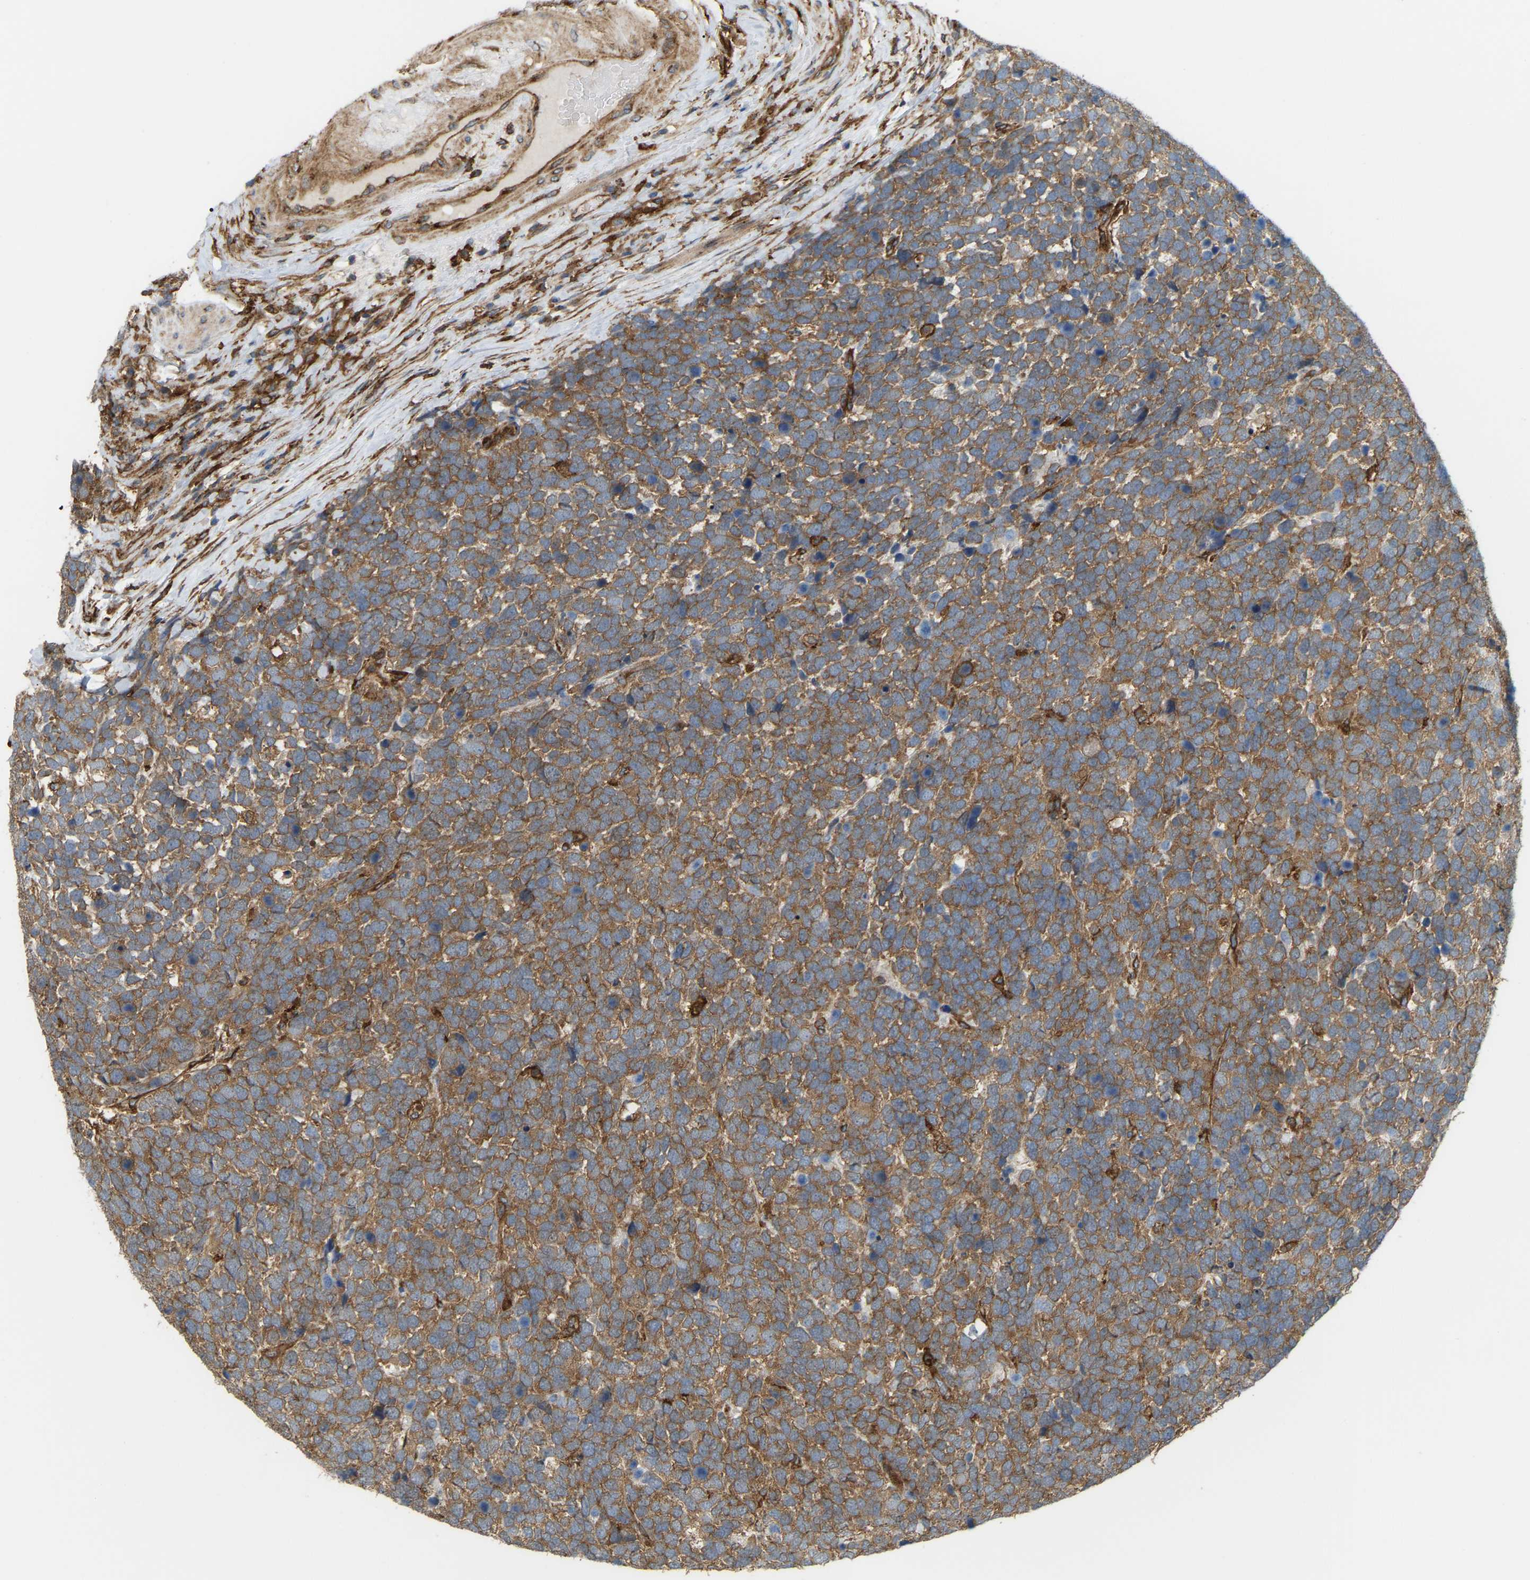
{"staining": {"intensity": "moderate", "quantity": ">75%", "location": "cytoplasmic/membranous"}, "tissue": "urothelial cancer", "cell_type": "Tumor cells", "image_type": "cancer", "snomed": [{"axis": "morphology", "description": "Urothelial carcinoma, High grade"}, {"axis": "topography", "description": "Urinary bladder"}], "caption": "Approximately >75% of tumor cells in urothelial cancer exhibit moderate cytoplasmic/membranous protein staining as visualized by brown immunohistochemical staining.", "gene": "PICALM", "patient": {"sex": "female", "age": 82}}